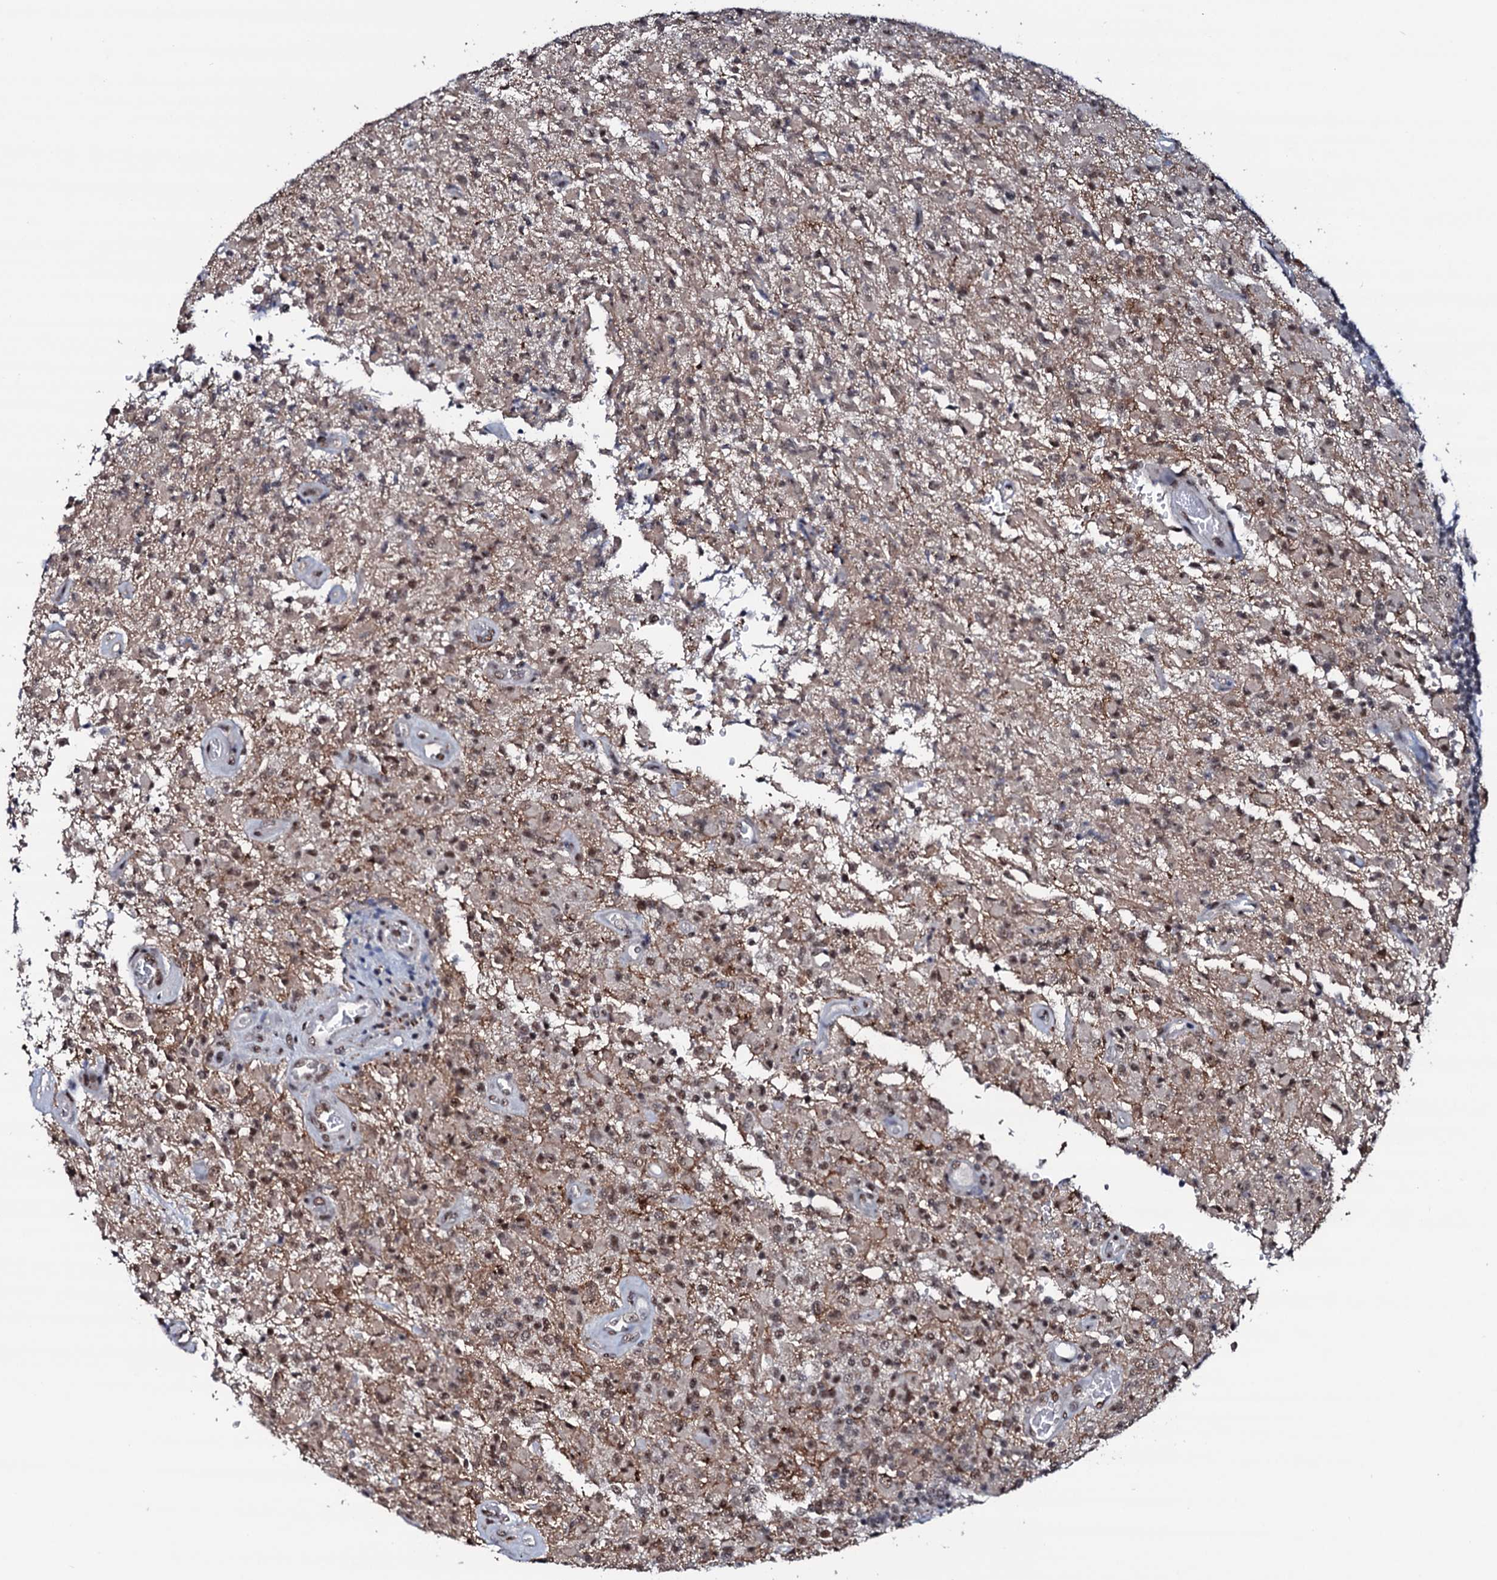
{"staining": {"intensity": "moderate", "quantity": "25%-75%", "location": "nuclear"}, "tissue": "glioma", "cell_type": "Tumor cells", "image_type": "cancer", "snomed": [{"axis": "morphology", "description": "Glioma, malignant, High grade"}, {"axis": "topography", "description": "Brain"}], "caption": "A medium amount of moderate nuclear positivity is present in about 25%-75% of tumor cells in glioma tissue. The staining was performed using DAB, with brown indicating positive protein expression. Nuclei are stained blue with hematoxylin.", "gene": "PRPF18", "patient": {"sex": "female", "age": 57}}